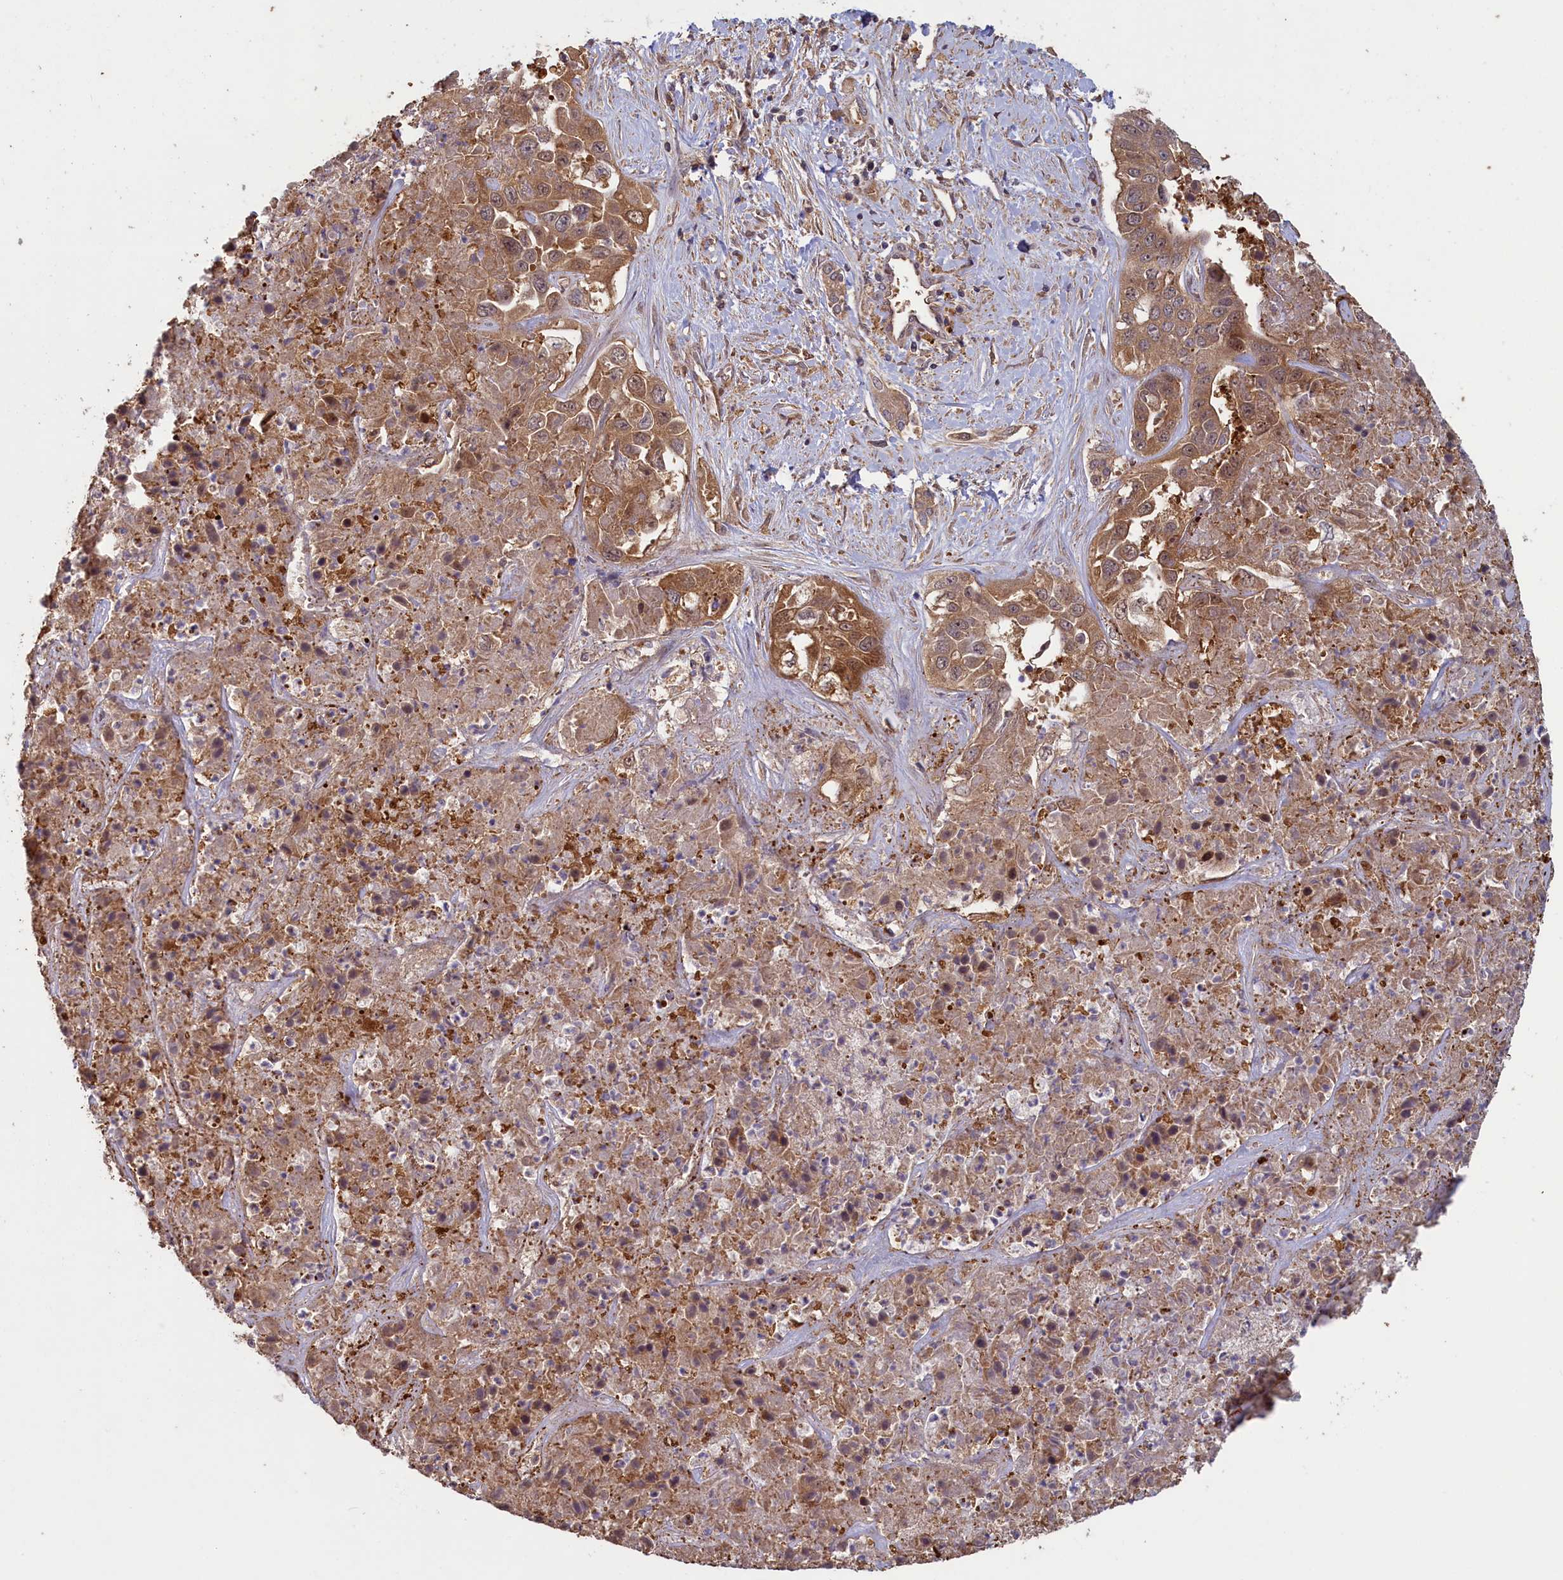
{"staining": {"intensity": "moderate", "quantity": ">75%", "location": "cytoplasmic/membranous"}, "tissue": "liver cancer", "cell_type": "Tumor cells", "image_type": "cancer", "snomed": [{"axis": "morphology", "description": "Cholangiocarcinoma"}, {"axis": "topography", "description": "Liver"}], "caption": "Tumor cells exhibit moderate cytoplasmic/membranous staining in about >75% of cells in liver cancer.", "gene": "CIAO2B", "patient": {"sex": "female", "age": 52}}